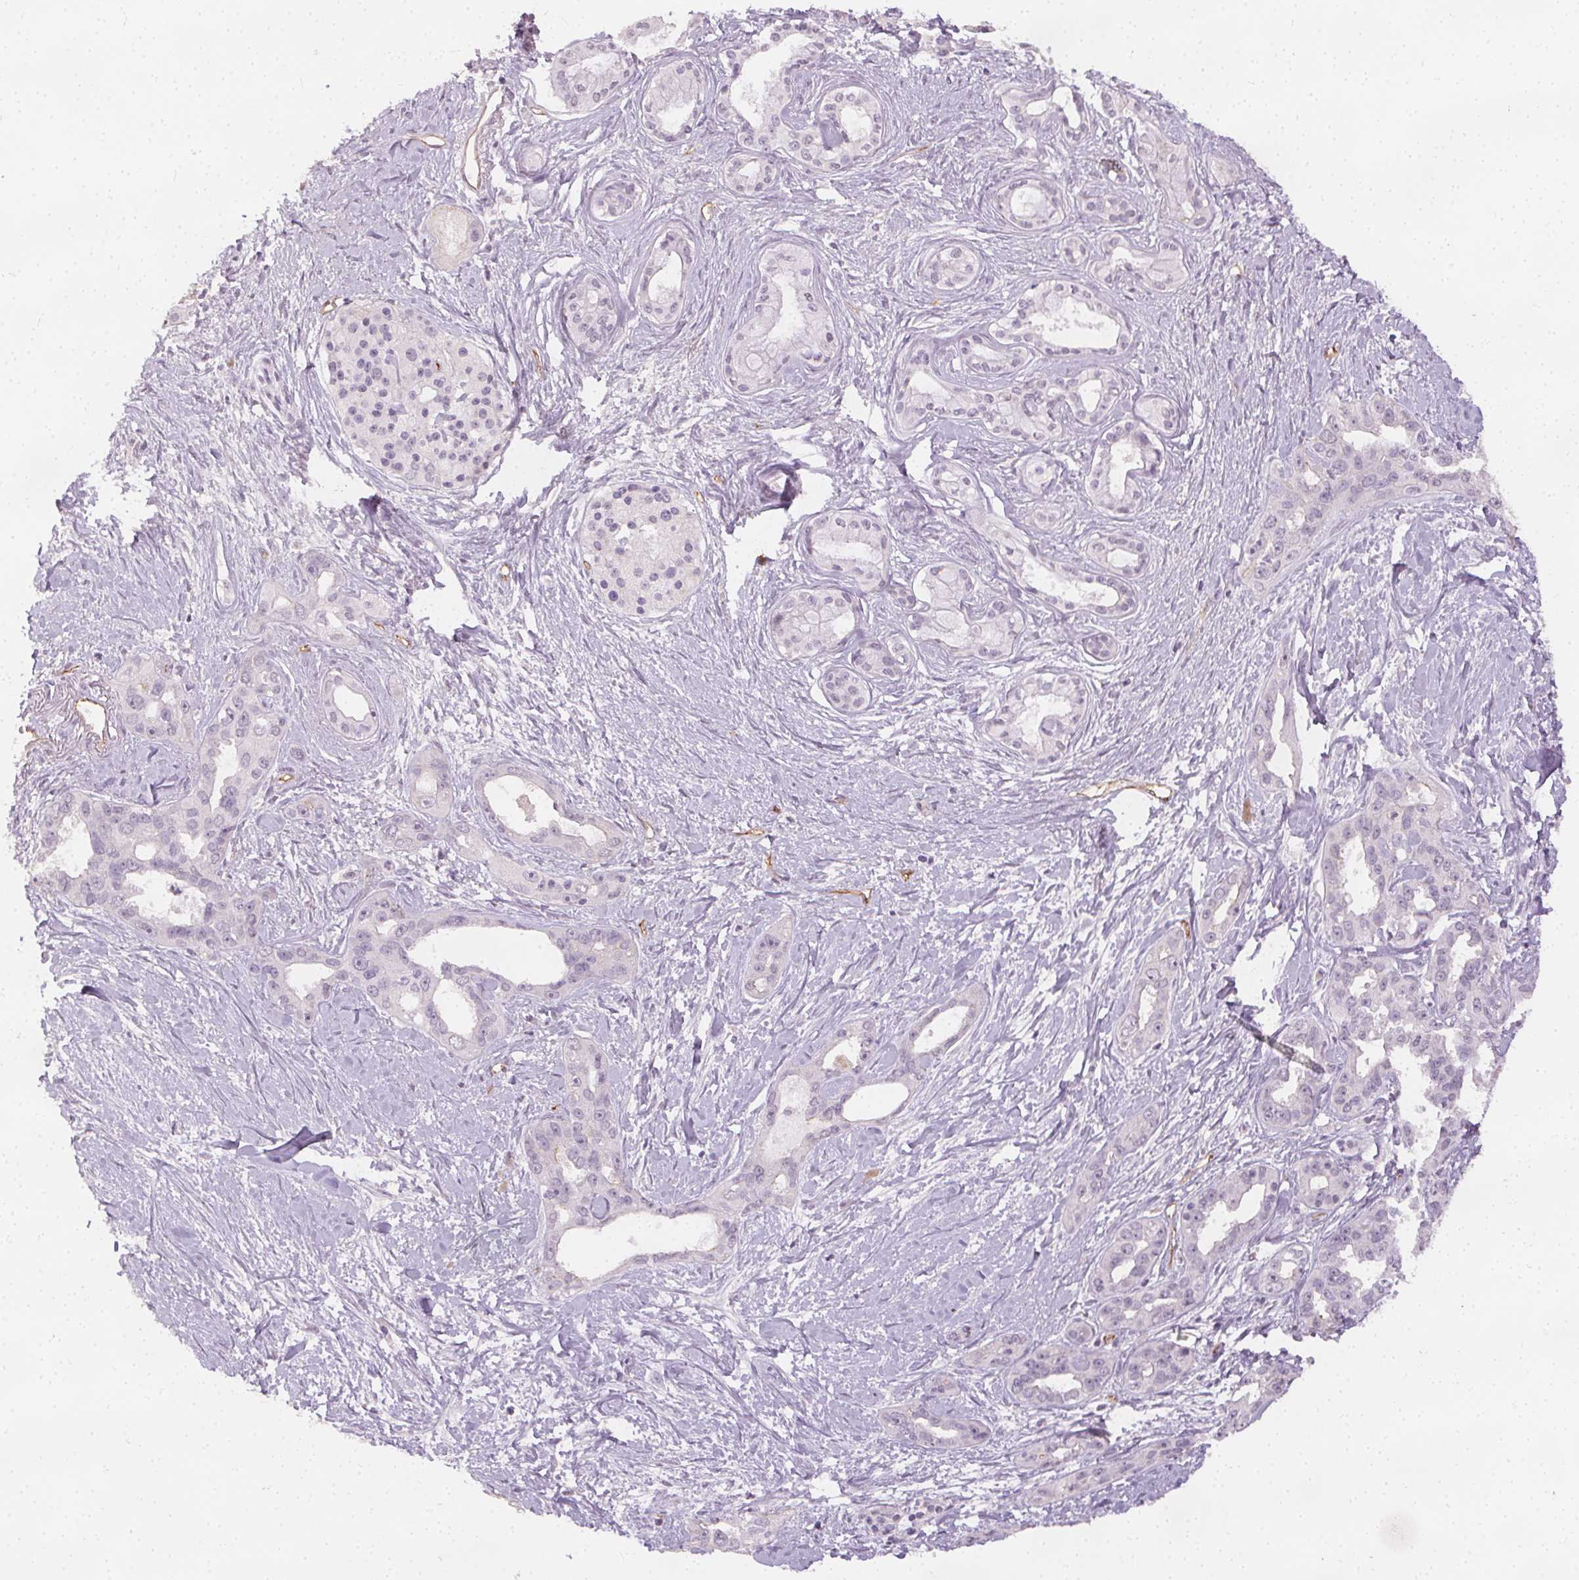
{"staining": {"intensity": "negative", "quantity": "none", "location": "none"}, "tissue": "pancreatic cancer", "cell_type": "Tumor cells", "image_type": "cancer", "snomed": [{"axis": "morphology", "description": "Adenocarcinoma, NOS"}, {"axis": "topography", "description": "Pancreas"}], "caption": "High magnification brightfield microscopy of pancreatic adenocarcinoma stained with DAB (3,3'-diaminobenzidine) (brown) and counterstained with hematoxylin (blue): tumor cells show no significant positivity.", "gene": "PODXL", "patient": {"sex": "female", "age": 50}}